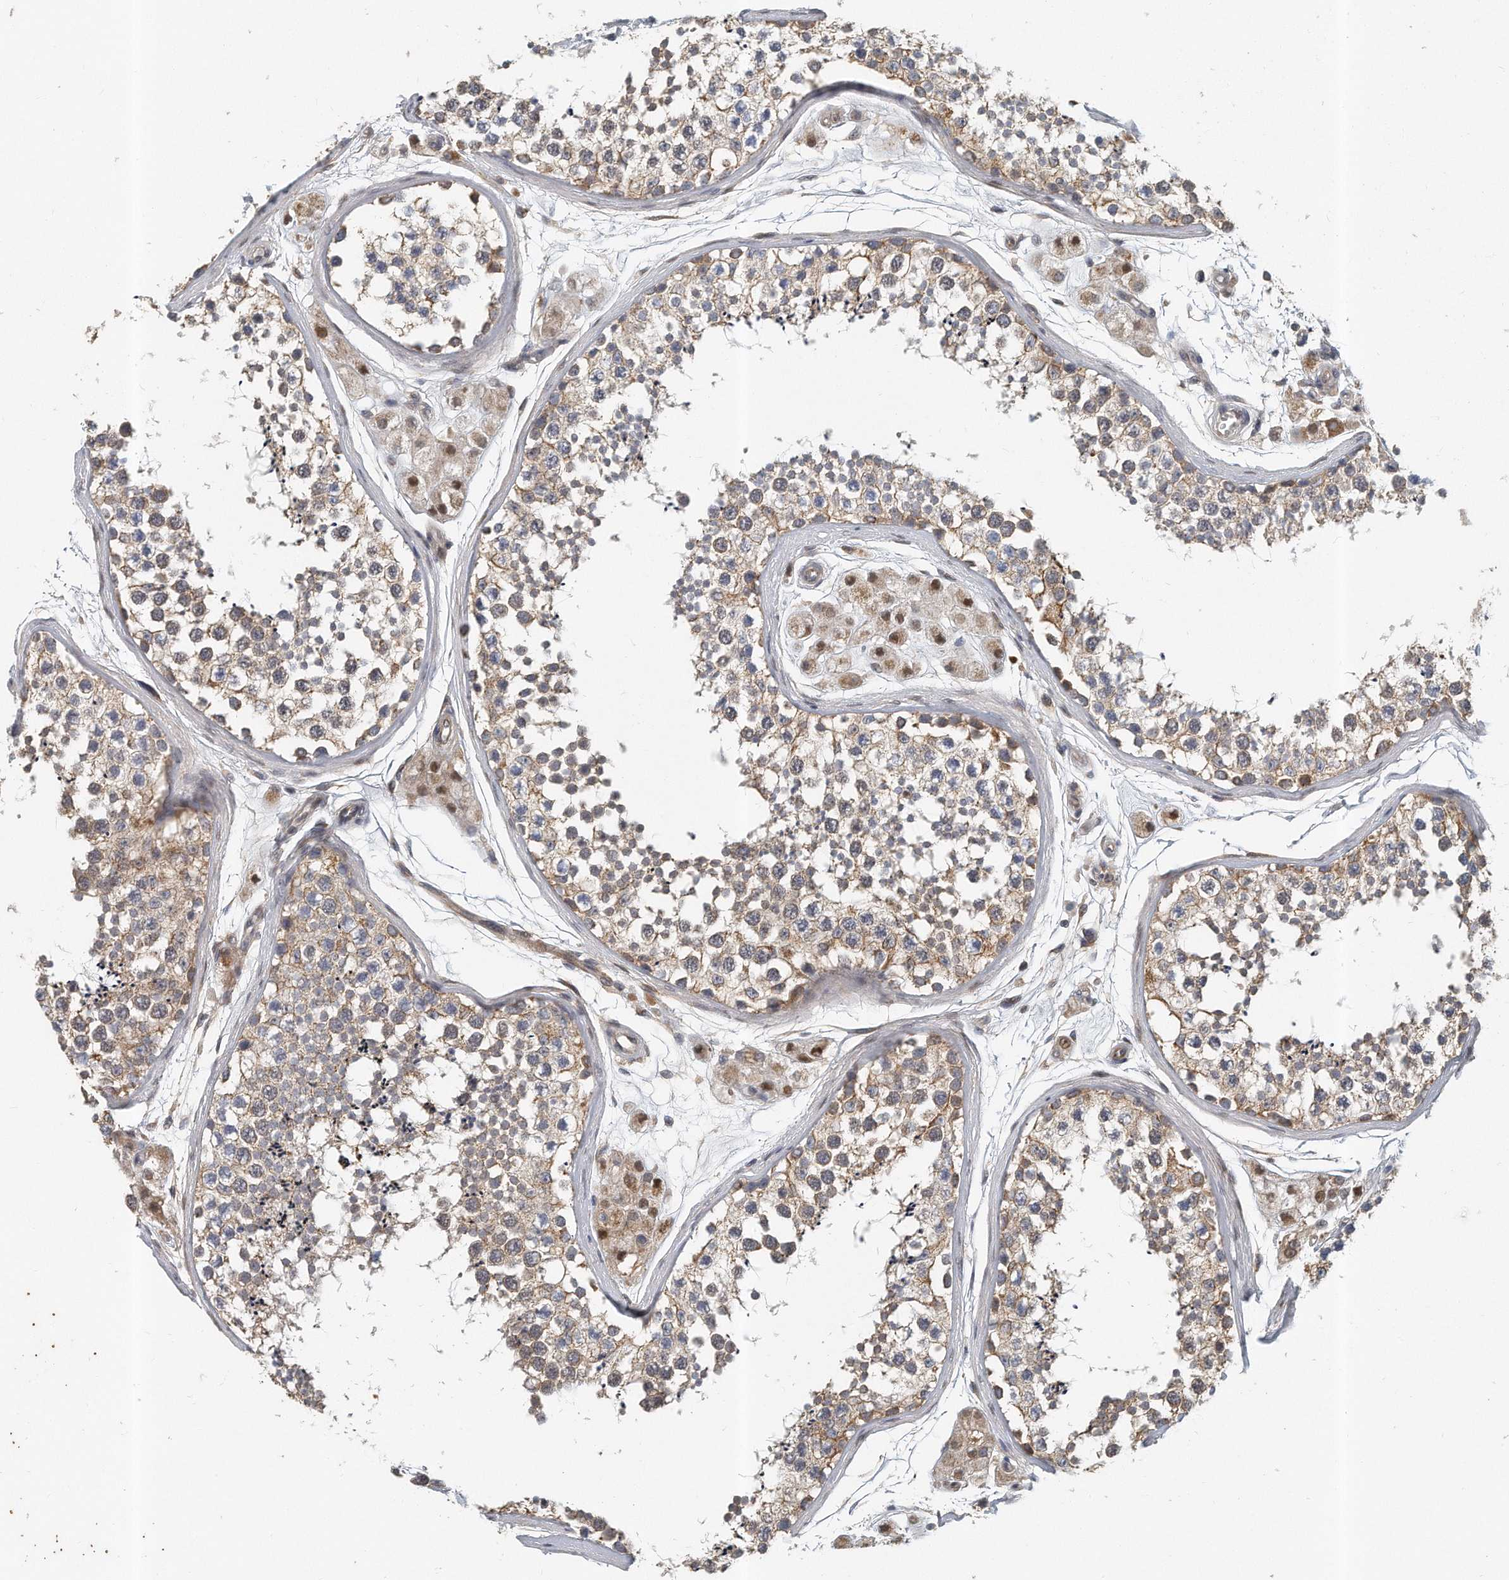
{"staining": {"intensity": "moderate", "quantity": "25%-75%", "location": "cytoplasmic/membranous"}, "tissue": "testis", "cell_type": "Cells in seminiferous ducts", "image_type": "normal", "snomed": [{"axis": "morphology", "description": "Normal tissue, NOS"}, {"axis": "topography", "description": "Testis"}], "caption": "This histopathology image shows unremarkable testis stained with immunohistochemistry to label a protein in brown. The cytoplasmic/membranous of cells in seminiferous ducts show moderate positivity for the protein. Nuclei are counter-stained blue.", "gene": "PCDH8", "patient": {"sex": "male", "age": 56}}